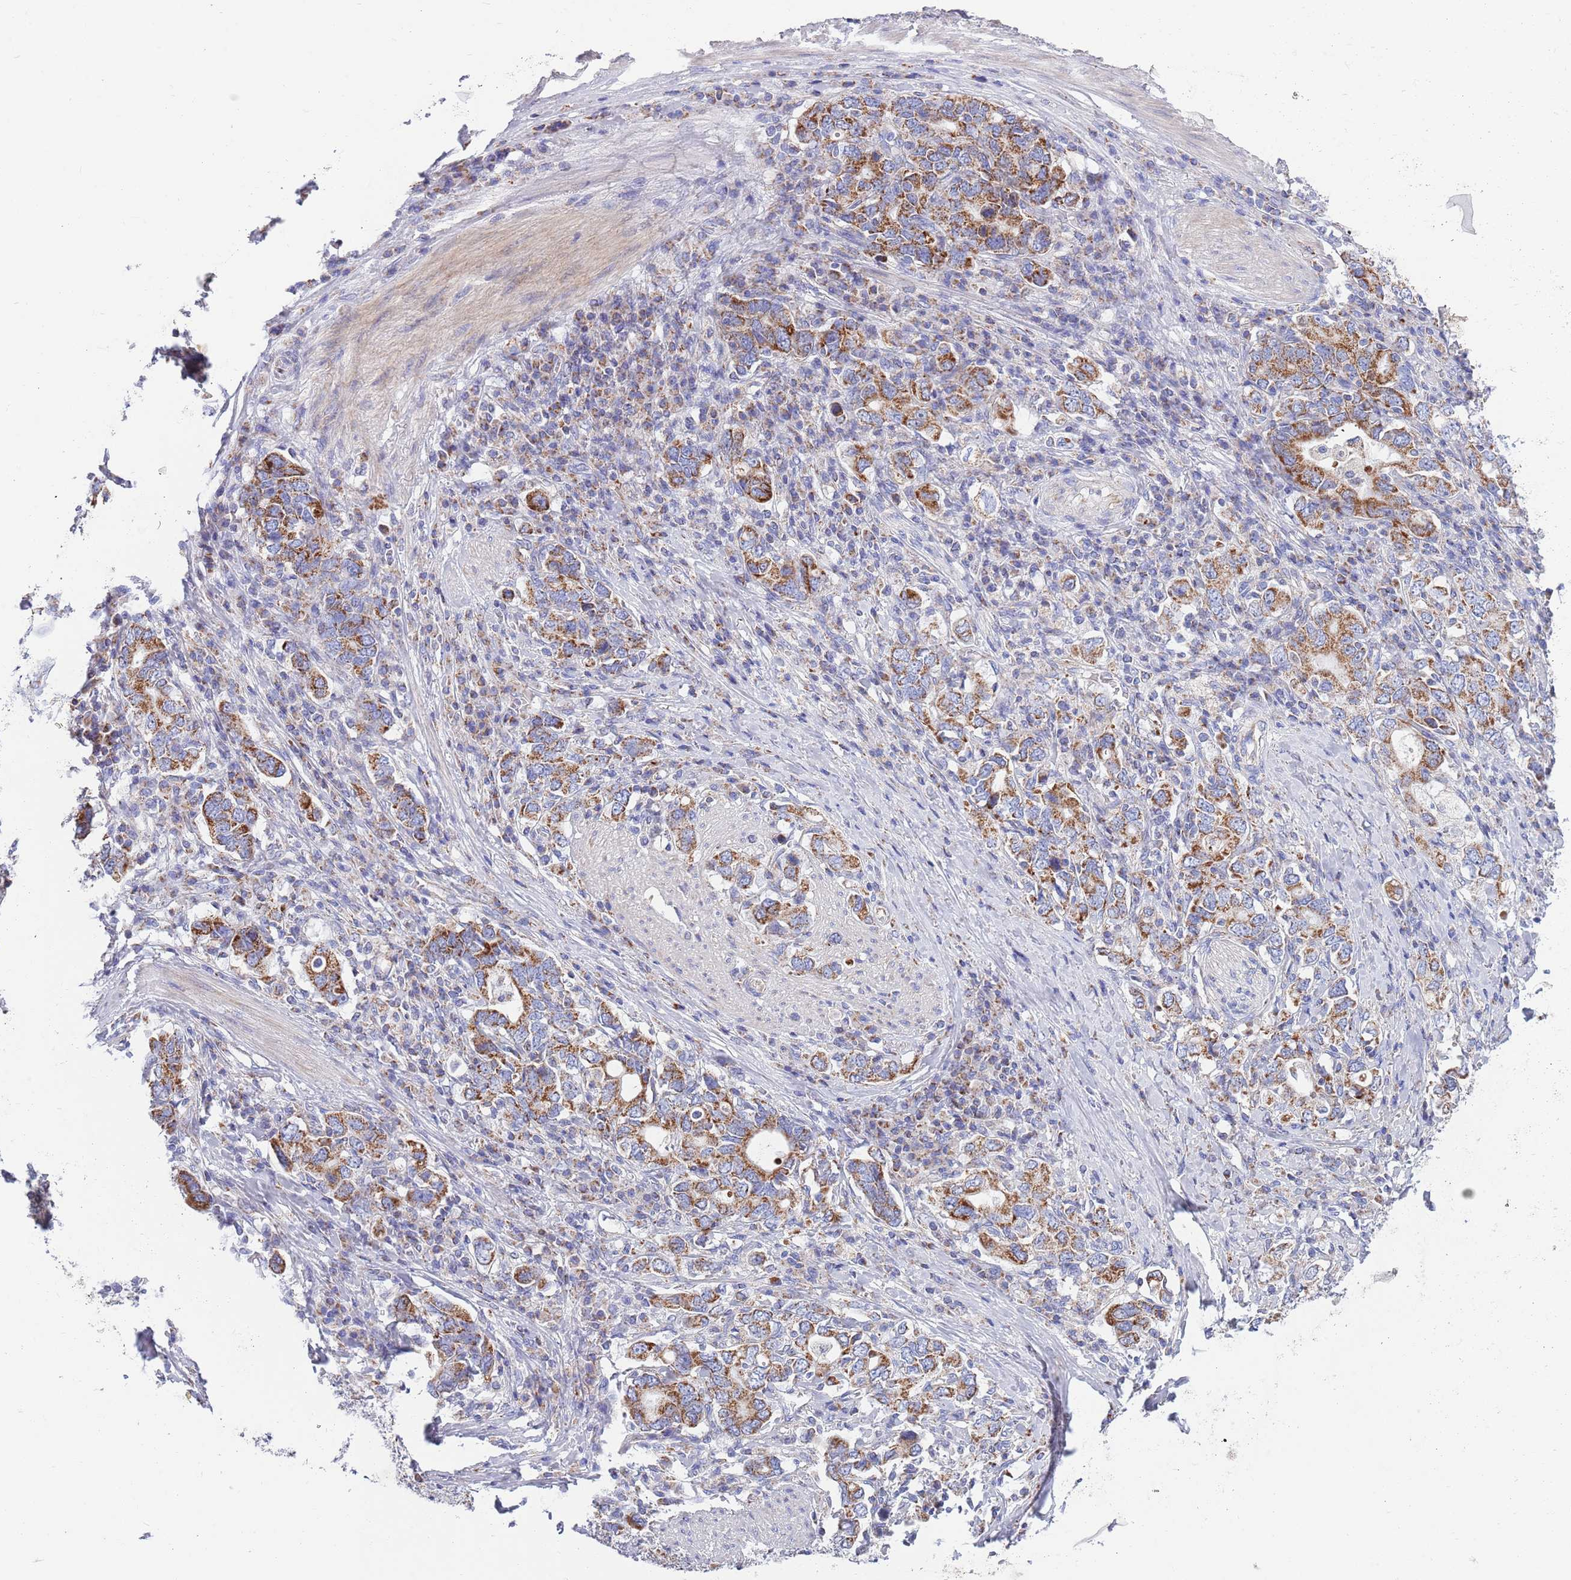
{"staining": {"intensity": "strong", "quantity": ">75%", "location": "cytoplasmic/membranous"}, "tissue": "stomach cancer", "cell_type": "Tumor cells", "image_type": "cancer", "snomed": [{"axis": "morphology", "description": "Adenocarcinoma, NOS"}, {"axis": "topography", "description": "Stomach, upper"}, {"axis": "topography", "description": "Stomach"}], "caption": "DAB (3,3'-diaminobenzidine) immunohistochemical staining of stomach cancer (adenocarcinoma) demonstrates strong cytoplasmic/membranous protein positivity in approximately >75% of tumor cells.", "gene": "EMC8", "patient": {"sex": "male", "age": 62}}